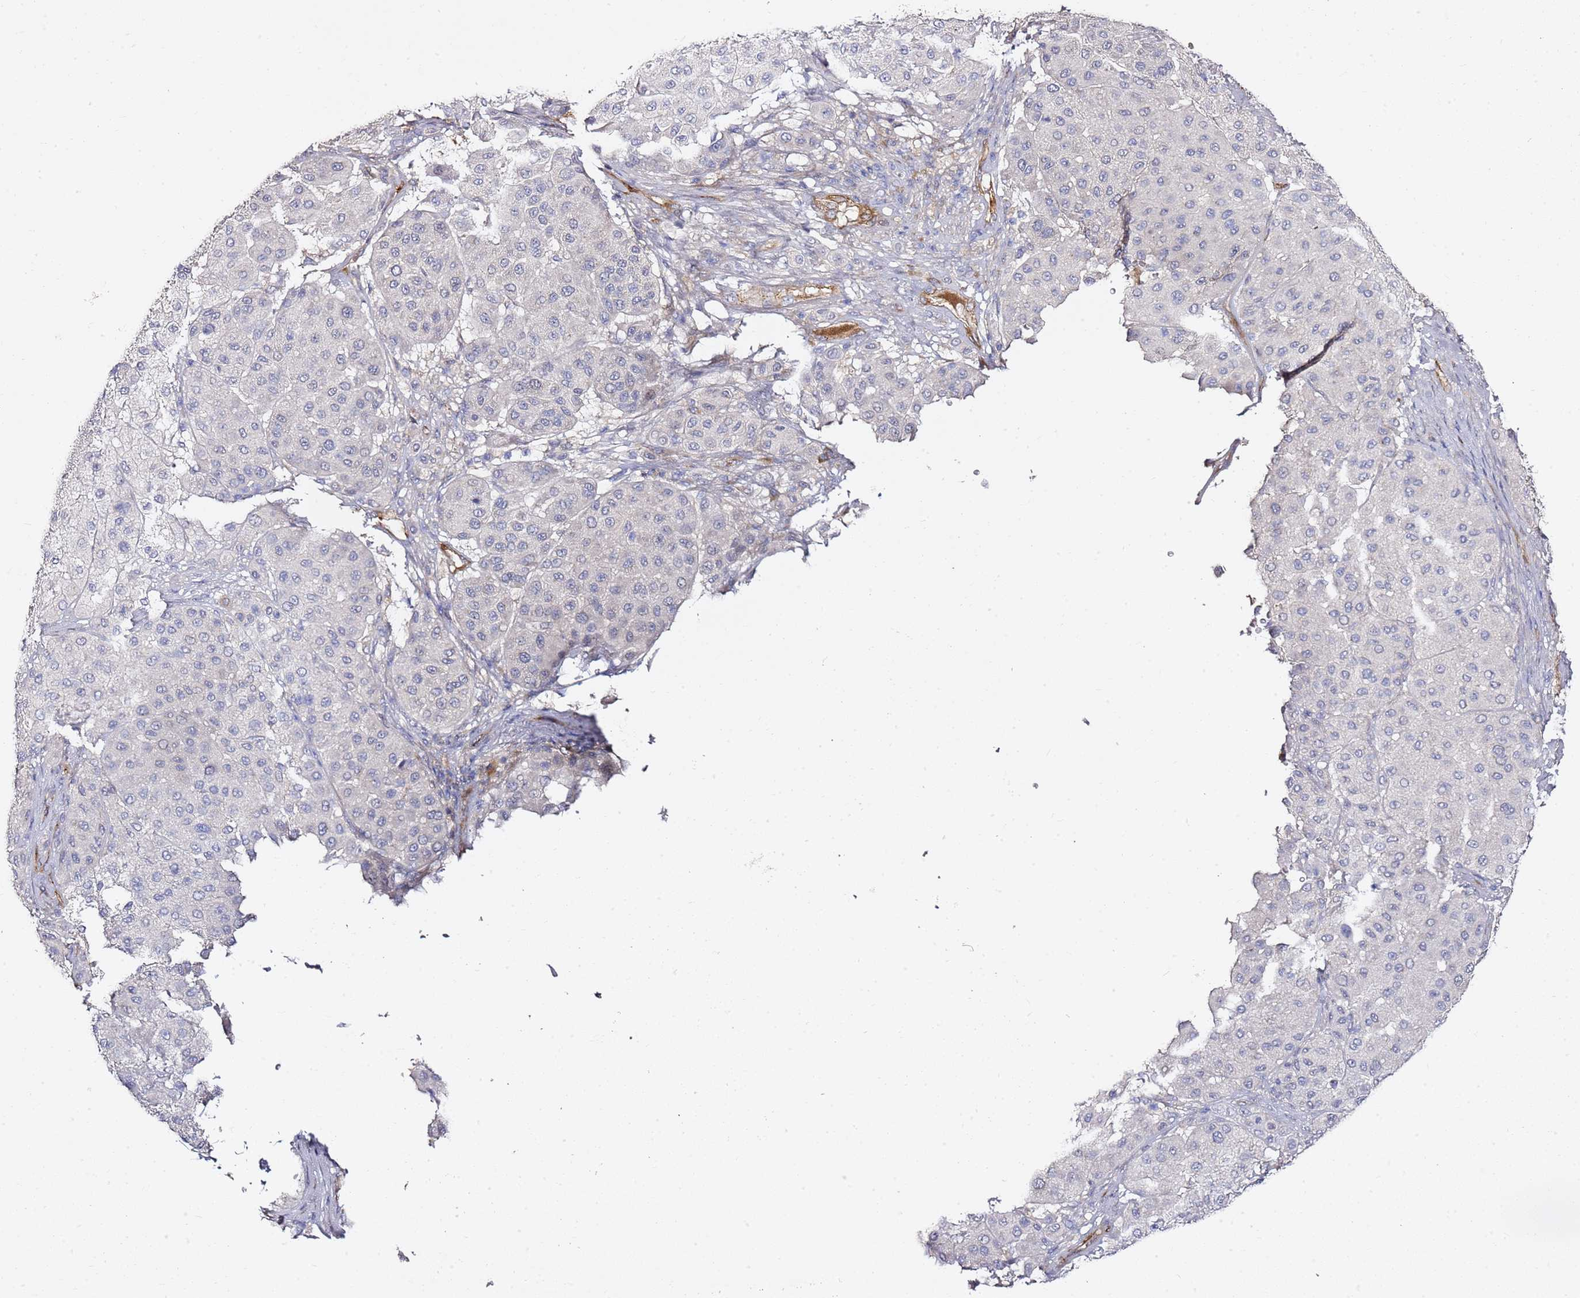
{"staining": {"intensity": "negative", "quantity": "none", "location": "none"}, "tissue": "melanoma", "cell_type": "Tumor cells", "image_type": "cancer", "snomed": [{"axis": "morphology", "description": "Malignant melanoma, Metastatic site"}, {"axis": "topography", "description": "Smooth muscle"}], "caption": "A high-resolution histopathology image shows immunohistochemistry staining of malignant melanoma (metastatic site), which reveals no significant expression in tumor cells.", "gene": "EPS8L1", "patient": {"sex": "male", "age": 41}}